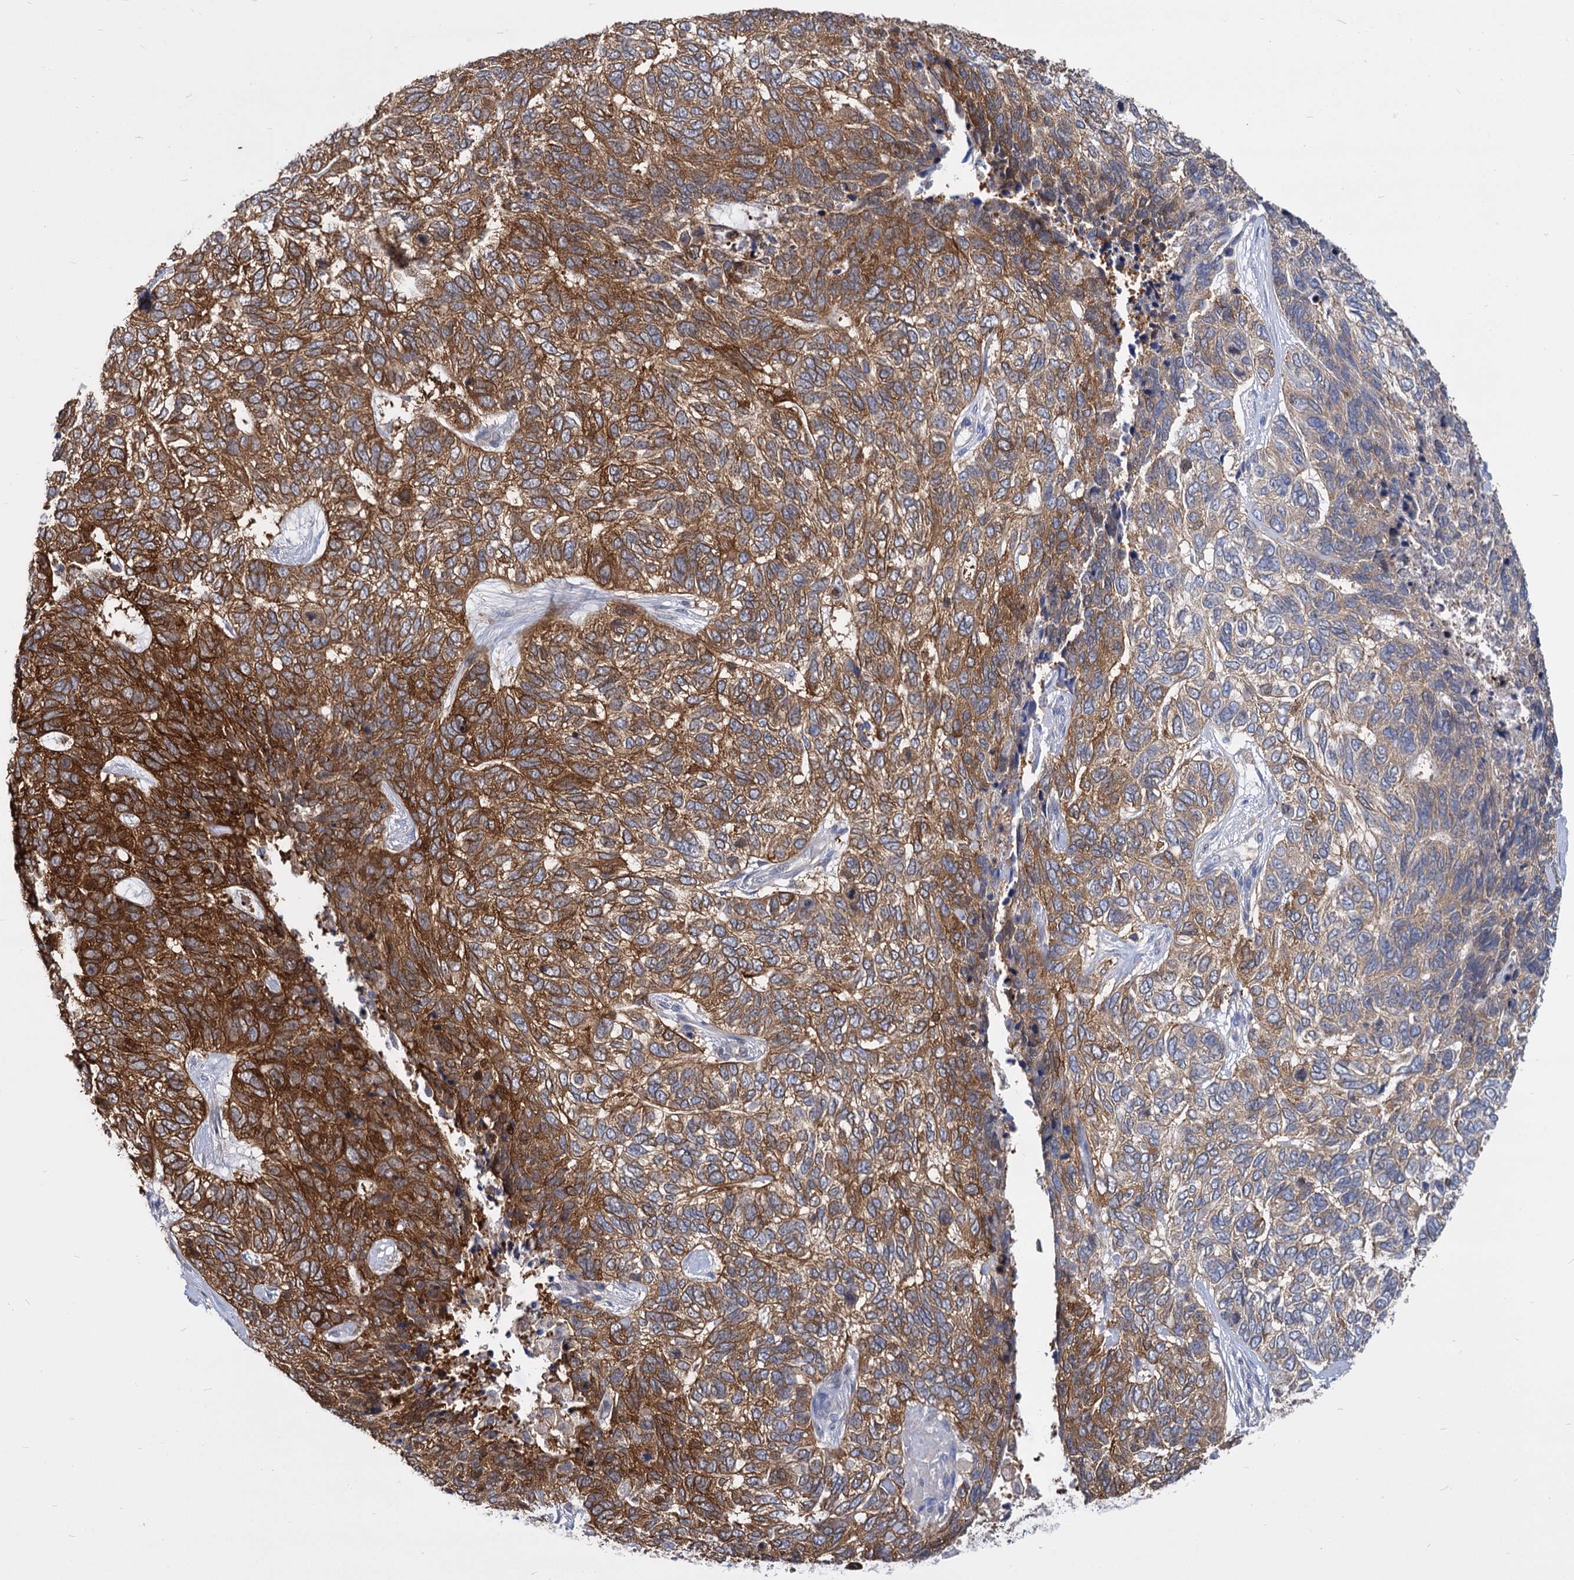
{"staining": {"intensity": "moderate", "quantity": ">75%", "location": "cytoplasmic/membranous"}, "tissue": "skin cancer", "cell_type": "Tumor cells", "image_type": "cancer", "snomed": [{"axis": "morphology", "description": "Basal cell carcinoma"}, {"axis": "topography", "description": "Skin"}], "caption": "Tumor cells exhibit moderate cytoplasmic/membranous positivity in about >75% of cells in skin cancer (basal cell carcinoma).", "gene": "GCLC", "patient": {"sex": "female", "age": 65}}